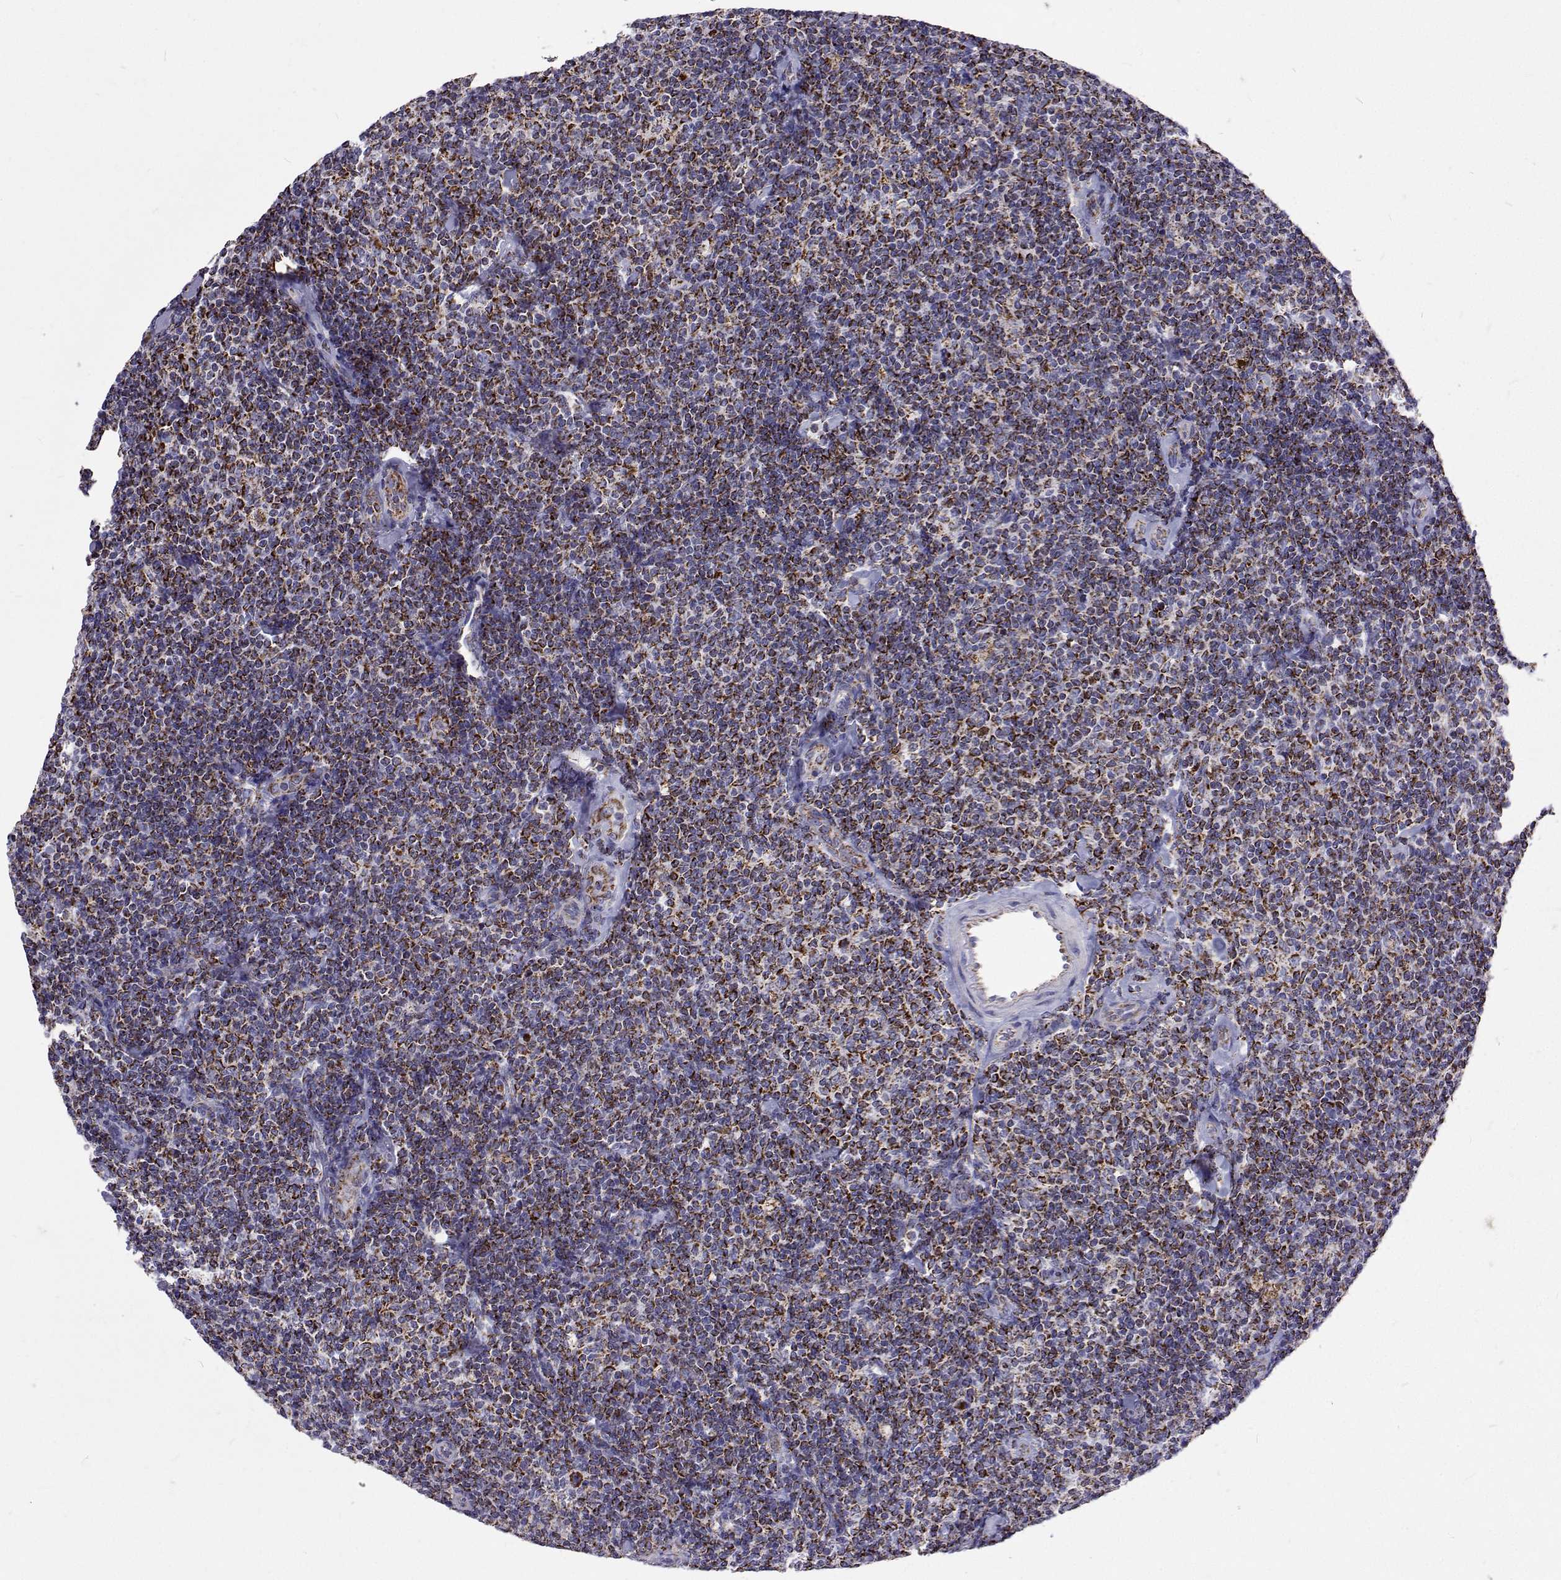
{"staining": {"intensity": "strong", "quantity": ">75%", "location": "cytoplasmic/membranous"}, "tissue": "lymphoma", "cell_type": "Tumor cells", "image_type": "cancer", "snomed": [{"axis": "morphology", "description": "Malignant lymphoma, non-Hodgkin's type, Low grade"}, {"axis": "topography", "description": "Lymph node"}], "caption": "Human lymphoma stained with a brown dye demonstrates strong cytoplasmic/membranous positive expression in about >75% of tumor cells.", "gene": "MCCC2", "patient": {"sex": "female", "age": 56}}